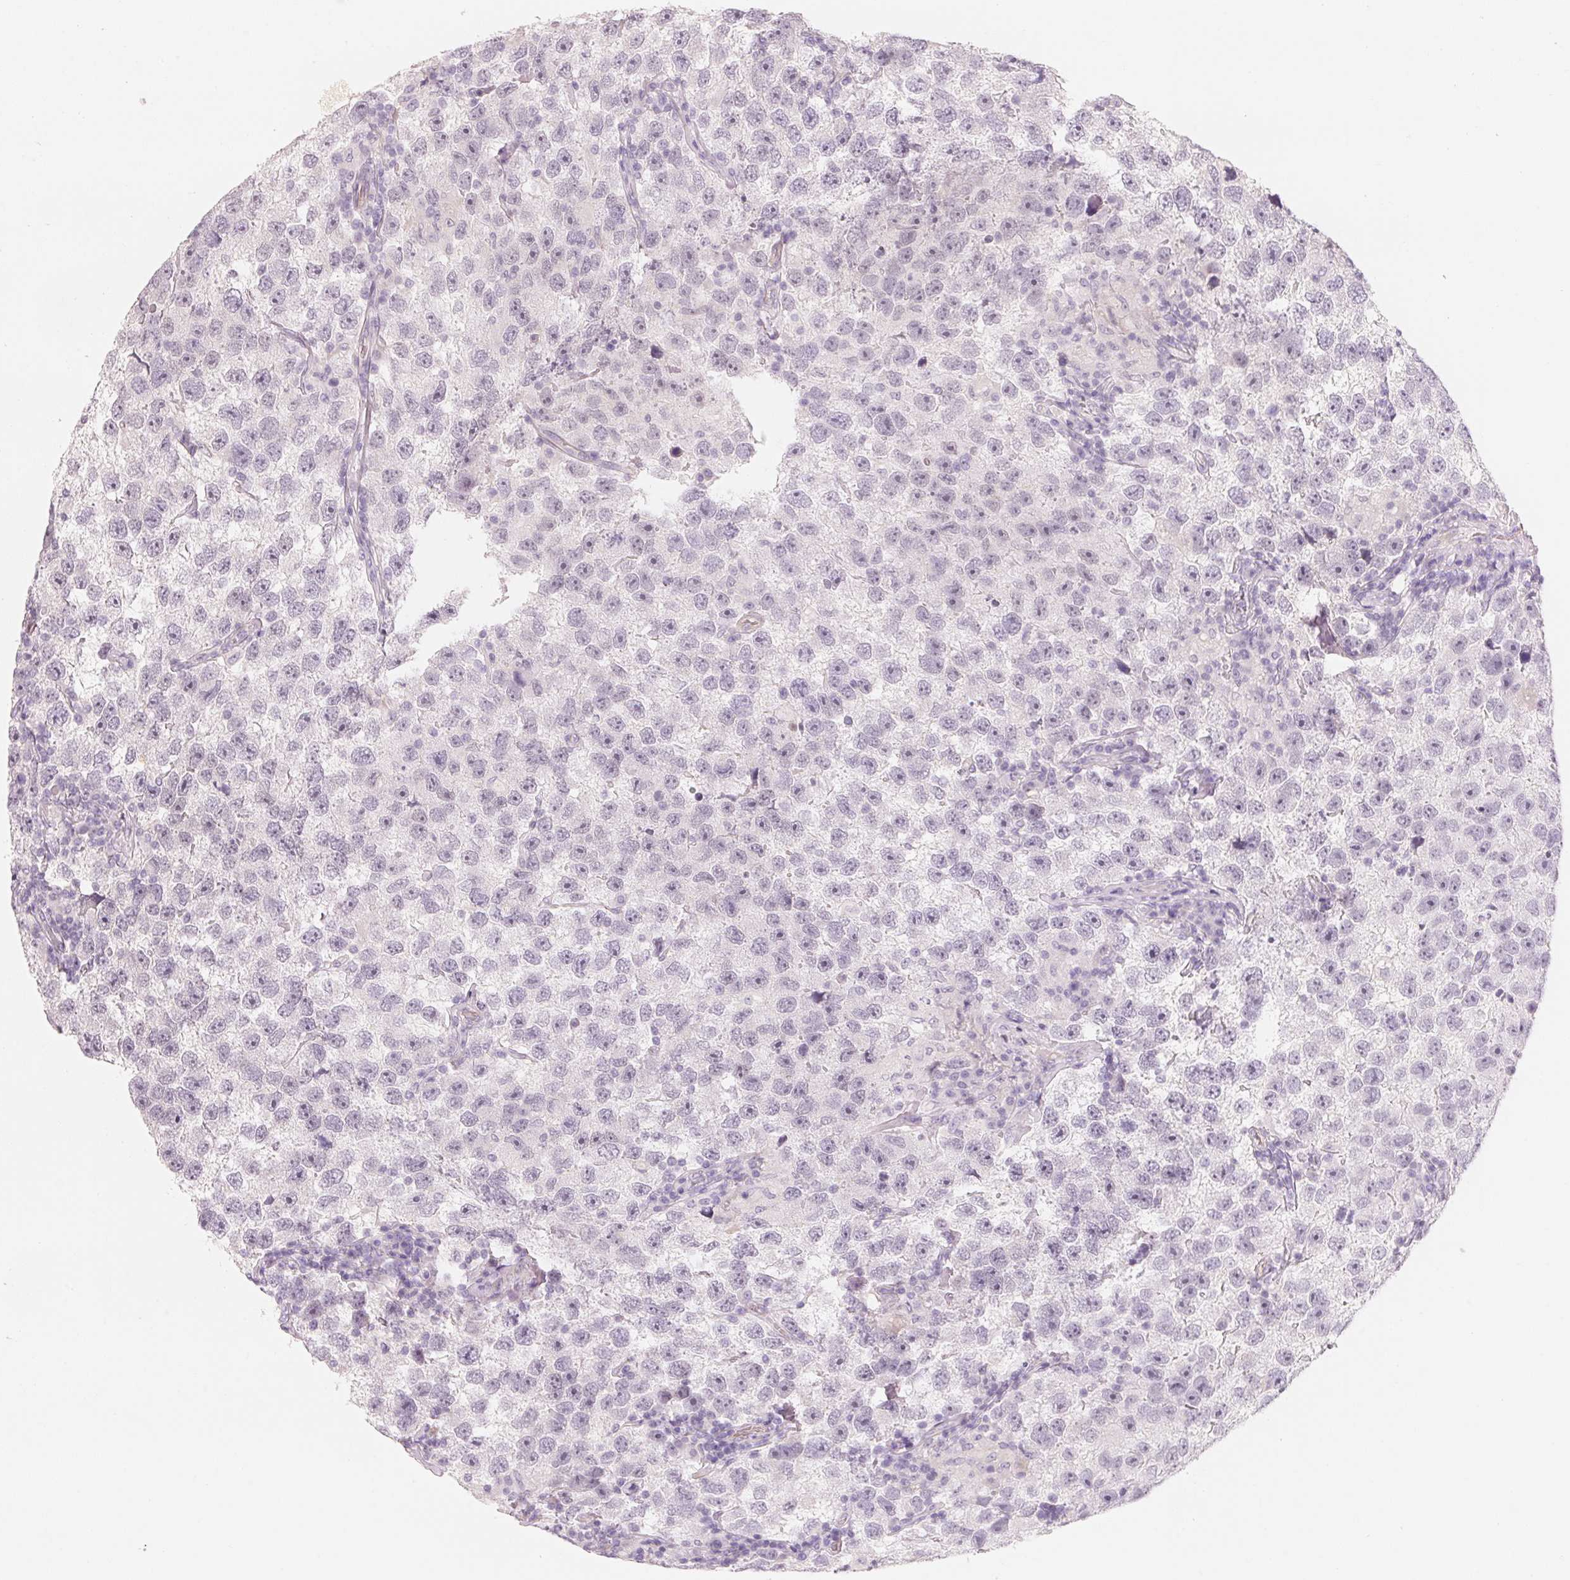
{"staining": {"intensity": "negative", "quantity": "none", "location": "none"}, "tissue": "testis cancer", "cell_type": "Tumor cells", "image_type": "cancer", "snomed": [{"axis": "morphology", "description": "Seminoma, NOS"}, {"axis": "topography", "description": "Testis"}], "caption": "The photomicrograph reveals no significant staining in tumor cells of seminoma (testis).", "gene": "CFHR2", "patient": {"sex": "male", "age": 26}}